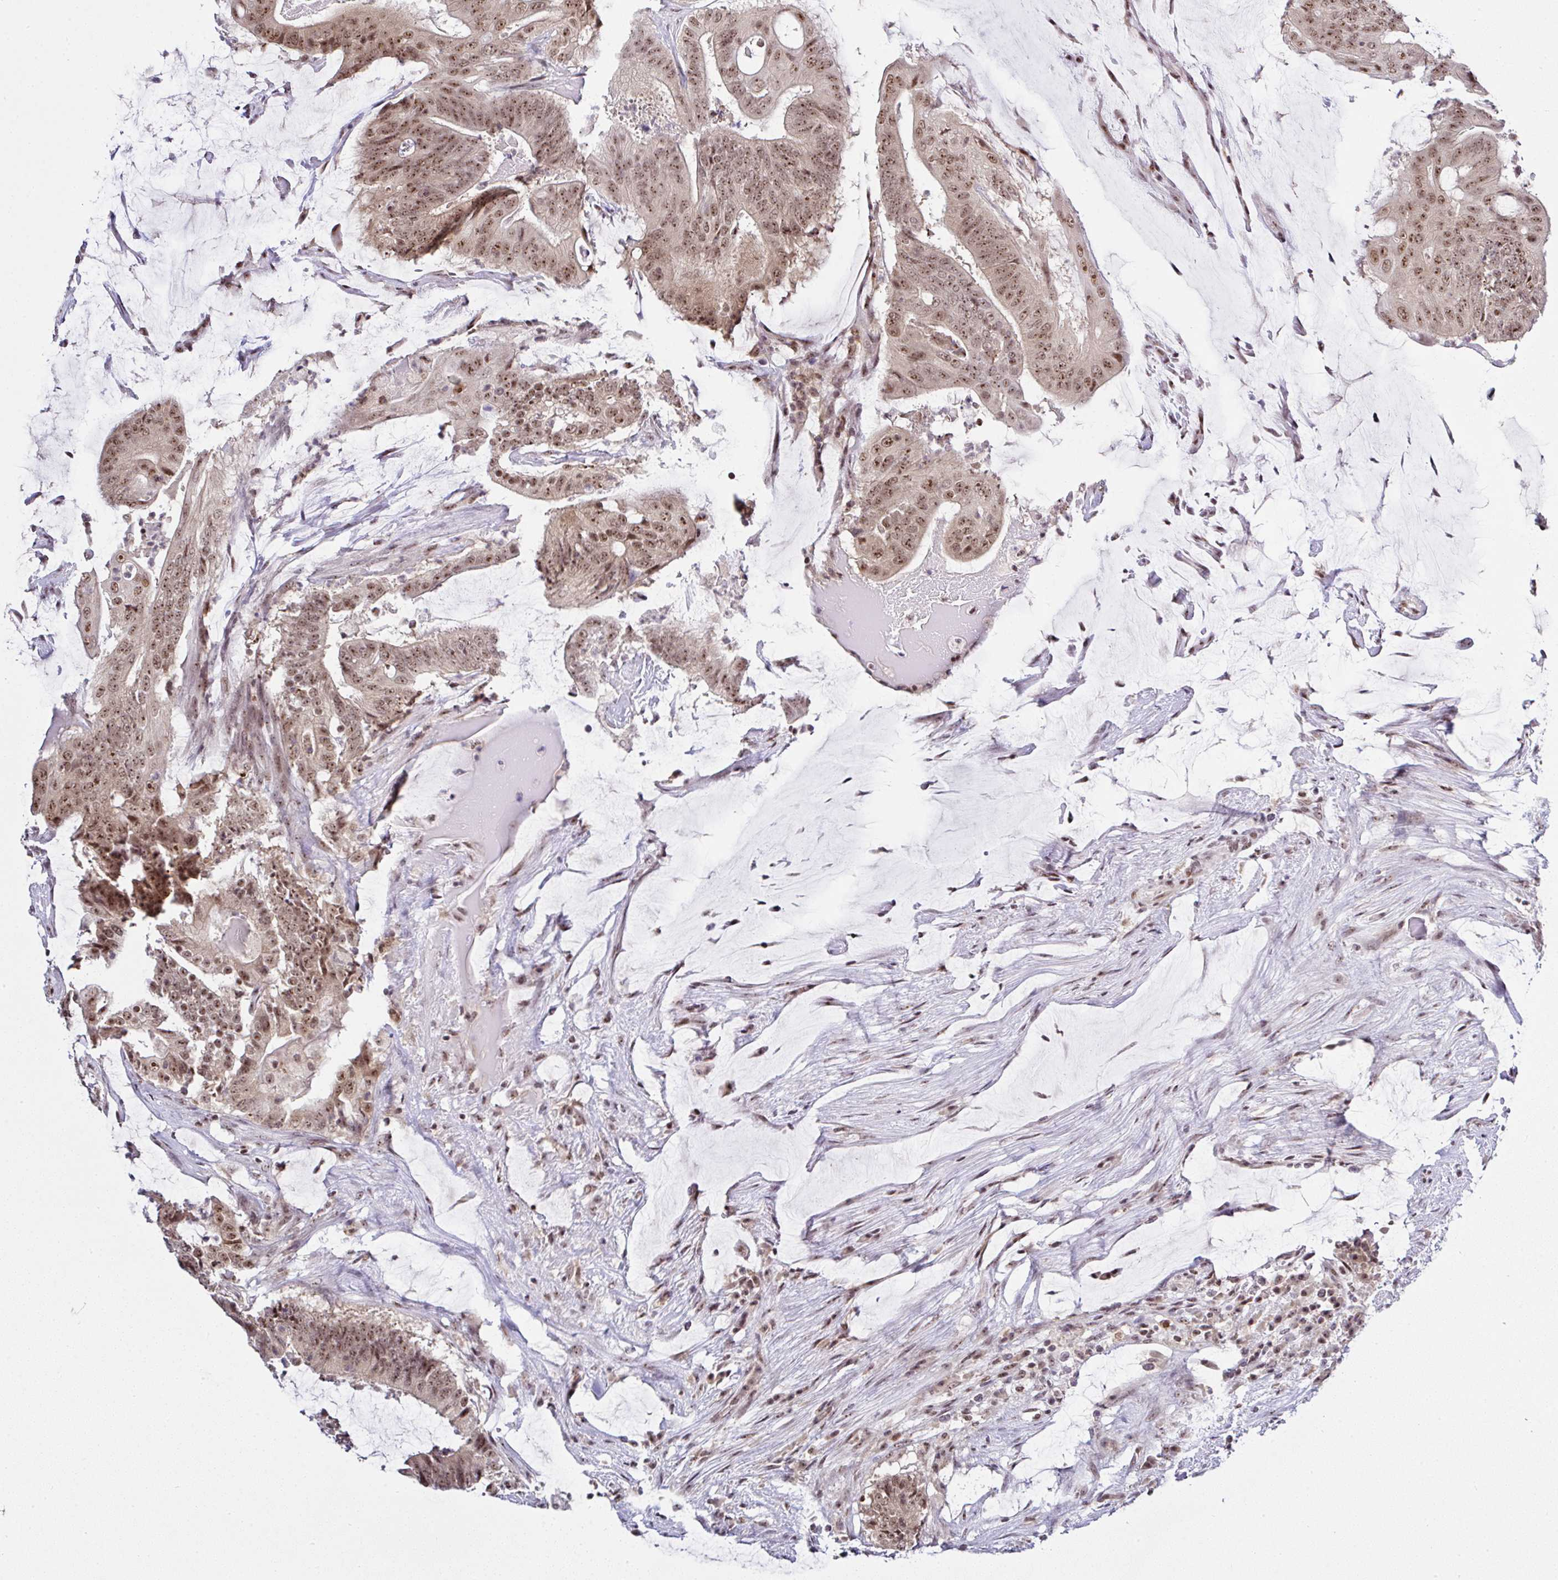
{"staining": {"intensity": "moderate", "quantity": ">75%", "location": "nuclear"}, "tissue": "colorectal cancer", "cell_type": "Tumor cells", "image_type": "cancer", "snomed": [{"axis": "morphology", "description": "Adenocarcinoma, NOS"}, {"axis": "topography", "description": "Colon"}], "caption": "A micrograph of colorectal cancer (adenocarcinoma) stained for a protein shows moderate nuclear brown staining in tumor cells.", "gene": "PTPN2", "patient": {"sex": "female", "age": 43}}